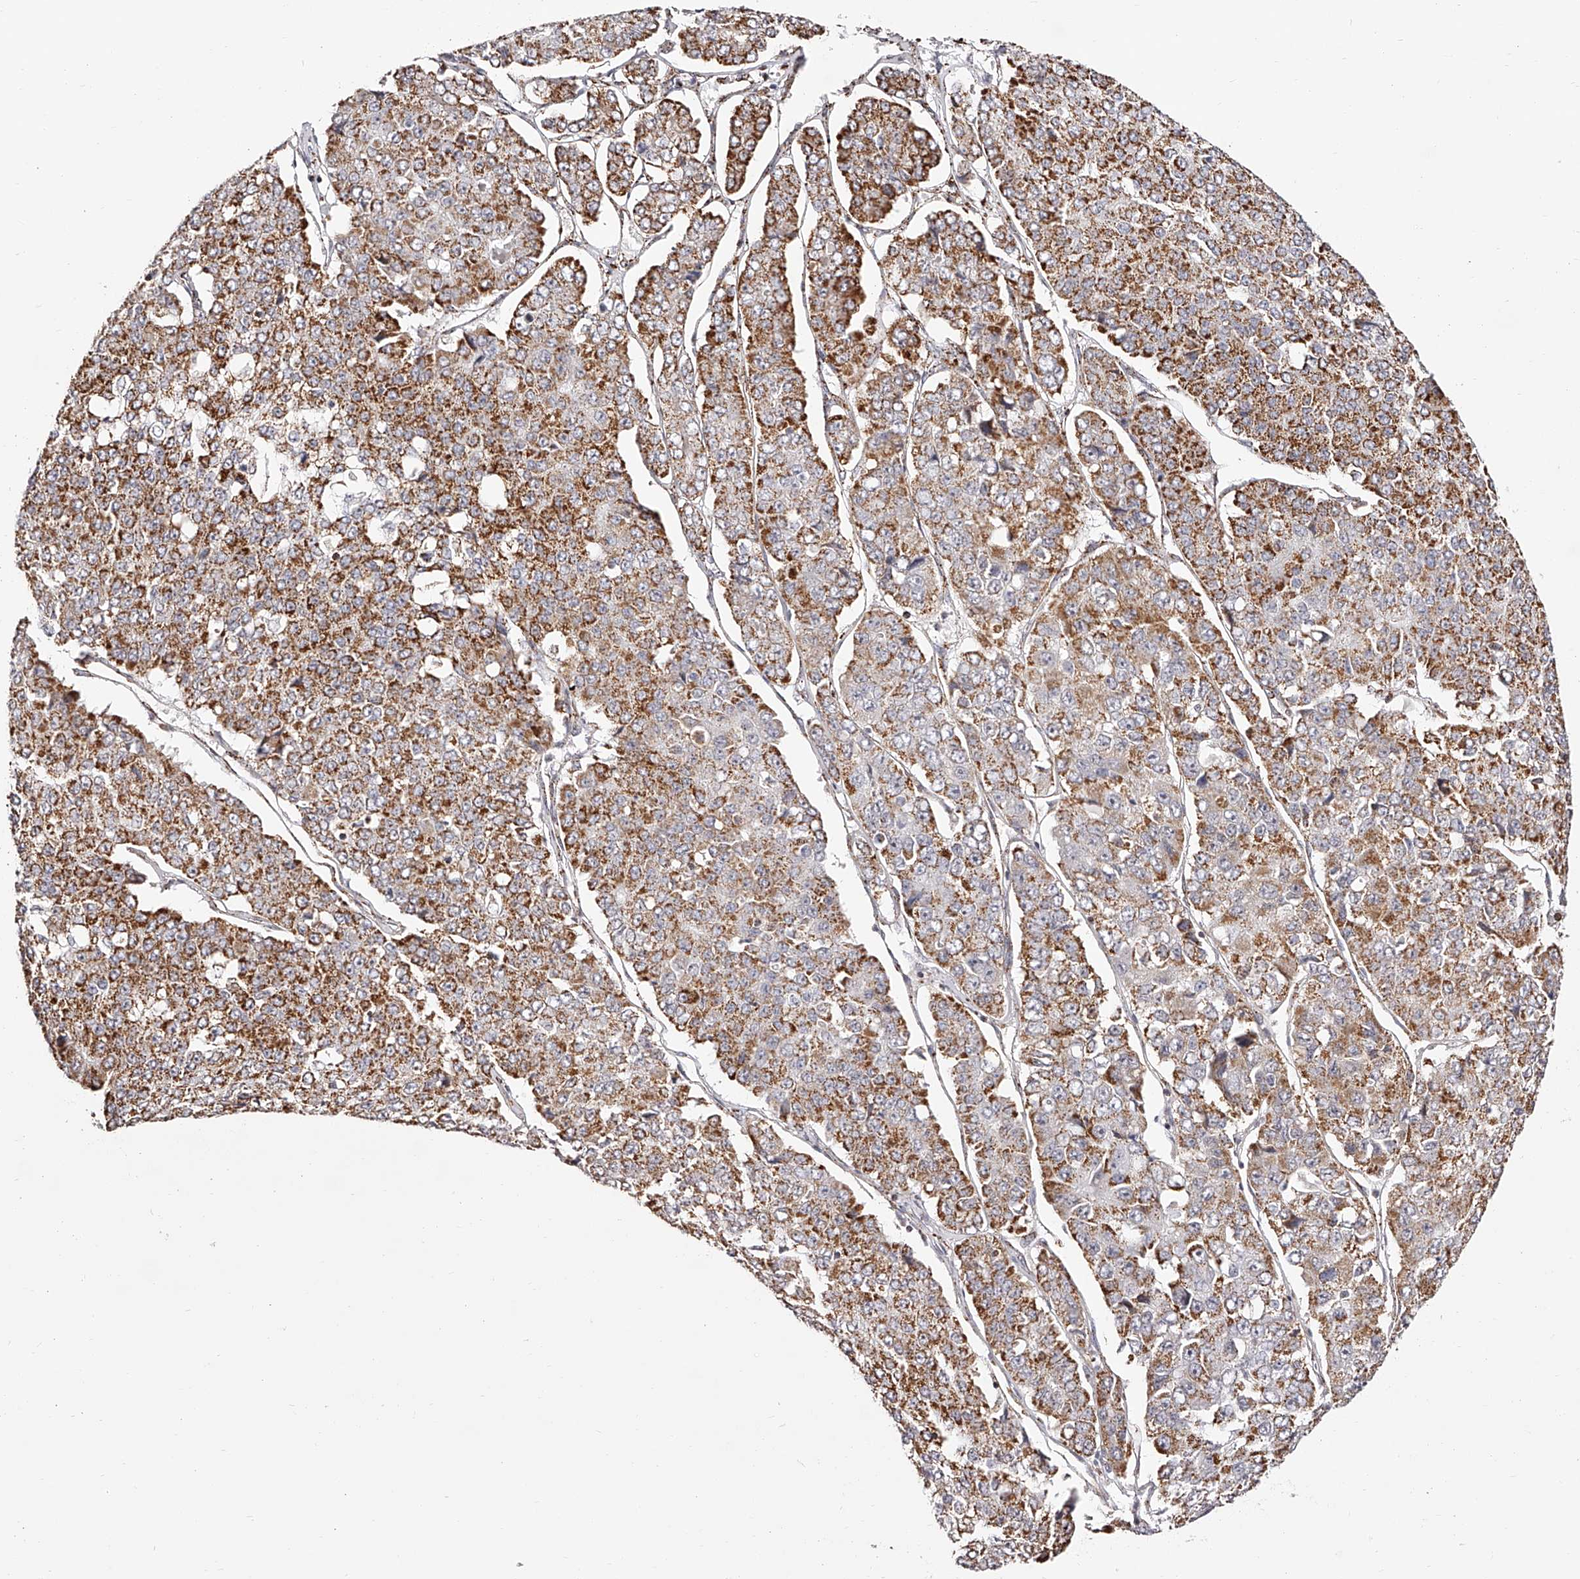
{"staining": {"intensity": "strong", "quantity": ">75%", "location": "cytoplasmic/membranous"}, "tissue": "pancreatic cancer", "cell_type": "Tumor cells", "image_type": "cancer", "snomed": [{"axis": "morphology", "description": "Adenocarcinoma, NOS"}, {"axis": "topography", "description": "Pancreas"}], "caption": "Immunohistochemistry of human adenocarcinoma (pancreatic) demonstrates high levels of strong cytoplasmic/membranous staining in approximately >75% of tumor cells.", "gene": "NDUFV3", "patient": {"sex": "male", "age": 50}}